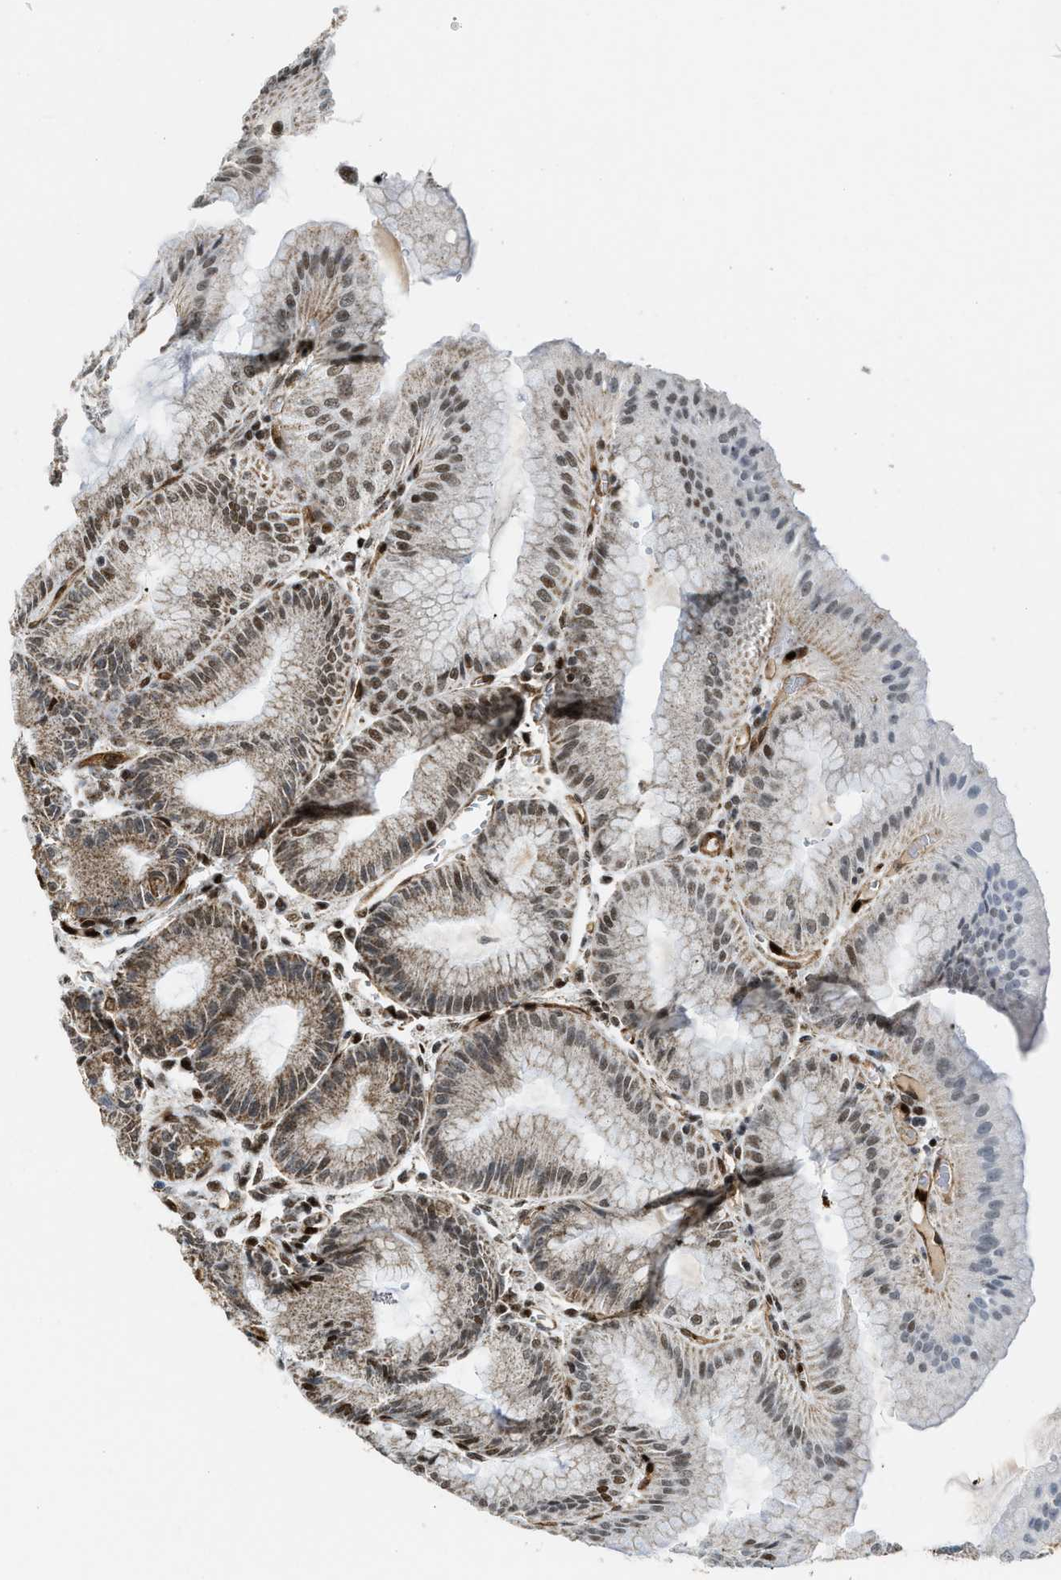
{"staining": {"intensity": "strong", "quantity": "25%-75%", "location": "cytoplasmic/membranous,nuclear"}, "tissue": "stomach", "cell_type": "Glandular cells", "image_type": "normal", "snomed": [{"axis": "morphology", "description": "Normal tissue, NOS"}, {"axis": "topography", "description": "Stomach, lower"}], "caption": "This histopathology image demonstrates immunohistochemistry staining of normal stomach, with high strong cytoplasmic/membranous,nuclear staining in approximately 25%-75% of glandular cells.", "gene": "GABPB1", "patient": {"sex": "male", "age": 71}}